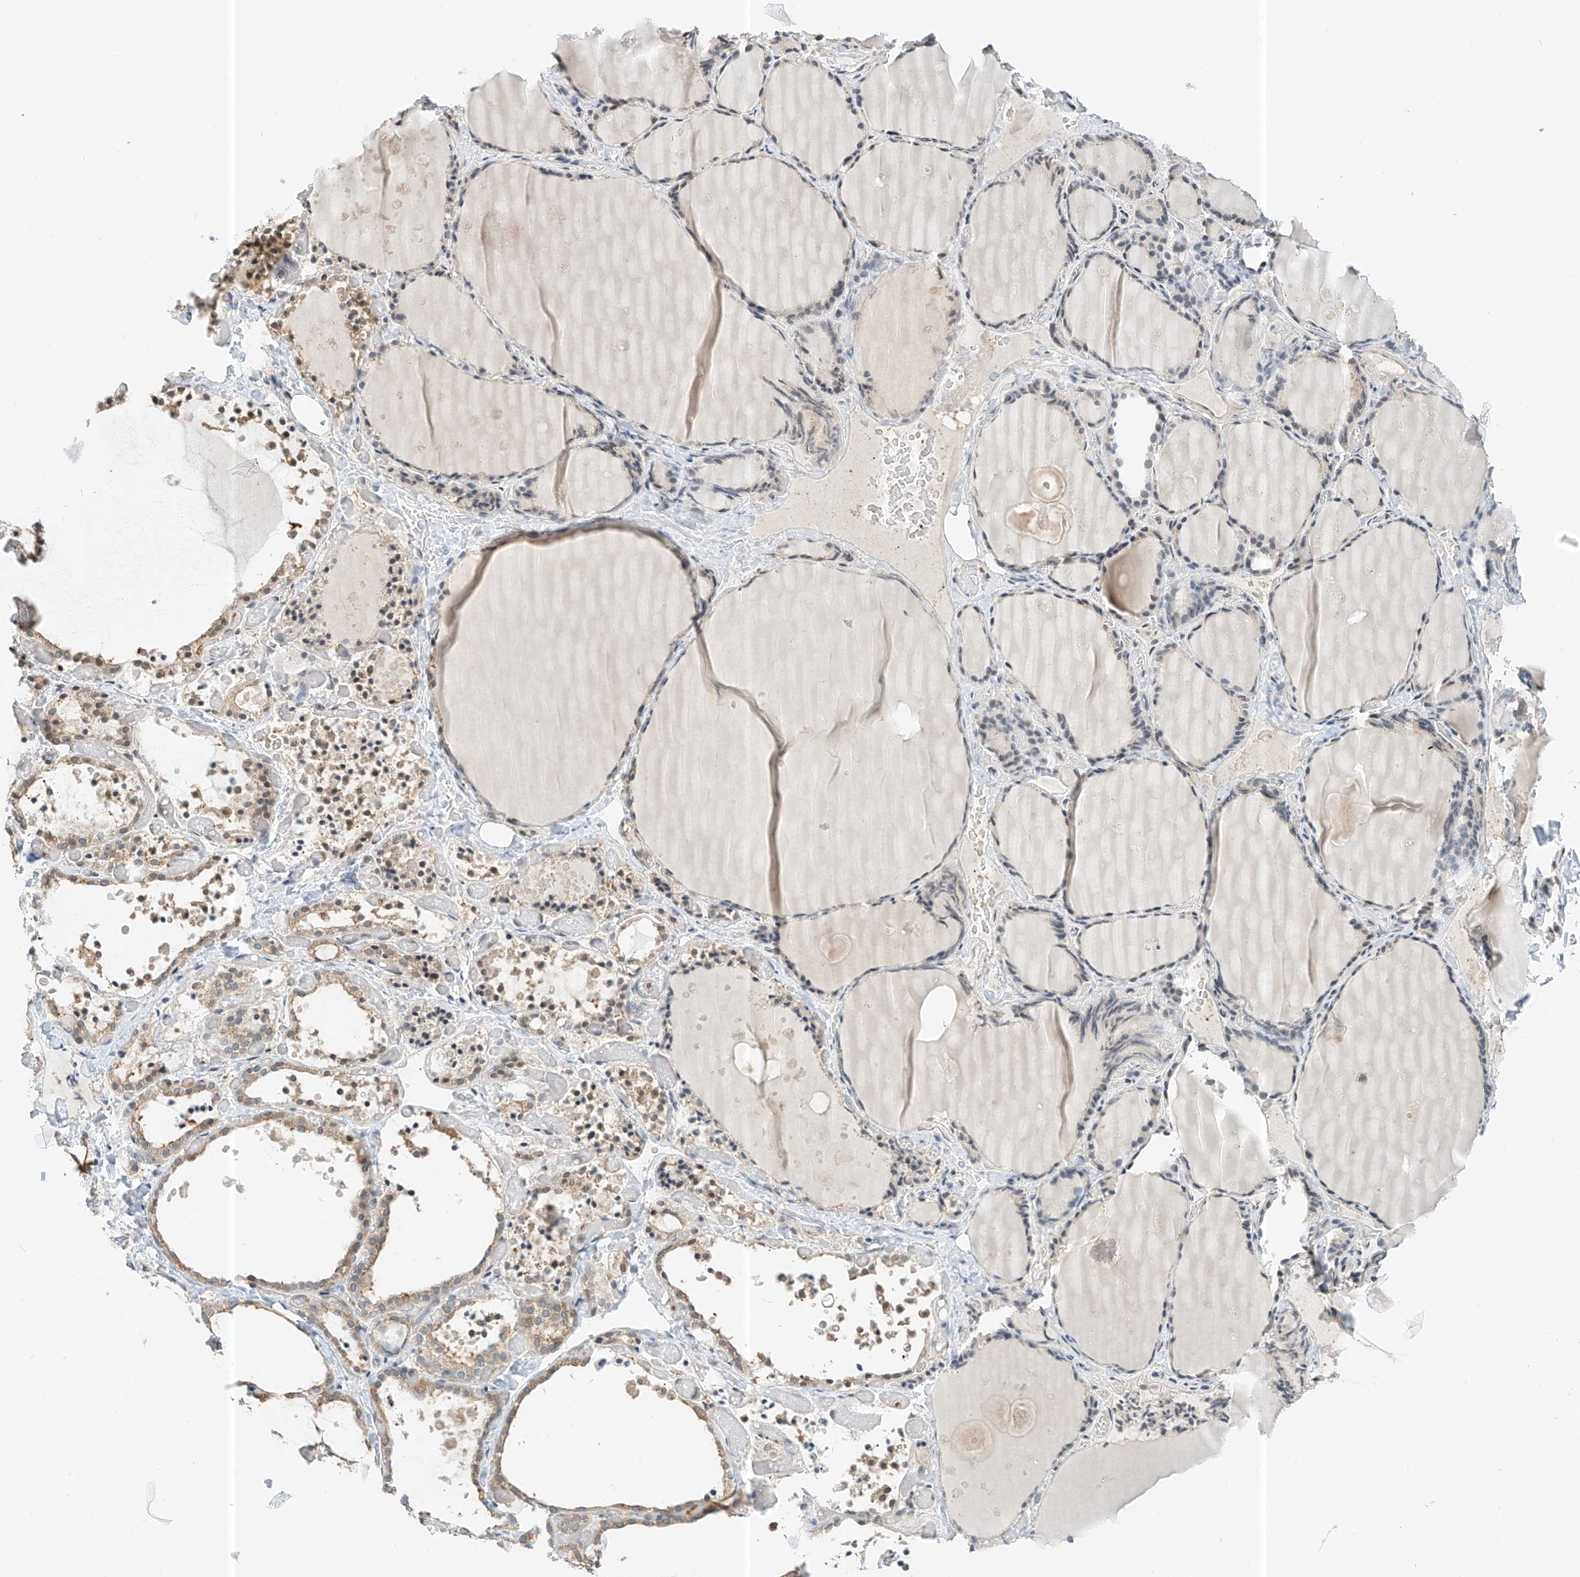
{"staining": {"intensity": "moderate", "quantity": "25%-75%", "location": "cytoplasmic/membranous"}, "tissue": "thyroid gland", "cell_type": "Glandular cells", "image_type": "normal", "snomed": [{"axis": "morphology", "description": "Normal tissue, NOS"}, {"axis": "topography", "description": "Thyroid gland"}], "caption": "Glandular cells display medium levels of moderate cytoplasmic/membranous positivity in approximately 25%-75% of cells in unremarkable thyroid gland.", "gene": "PPA2", "patient": {"sex": "female", "age": 44}}